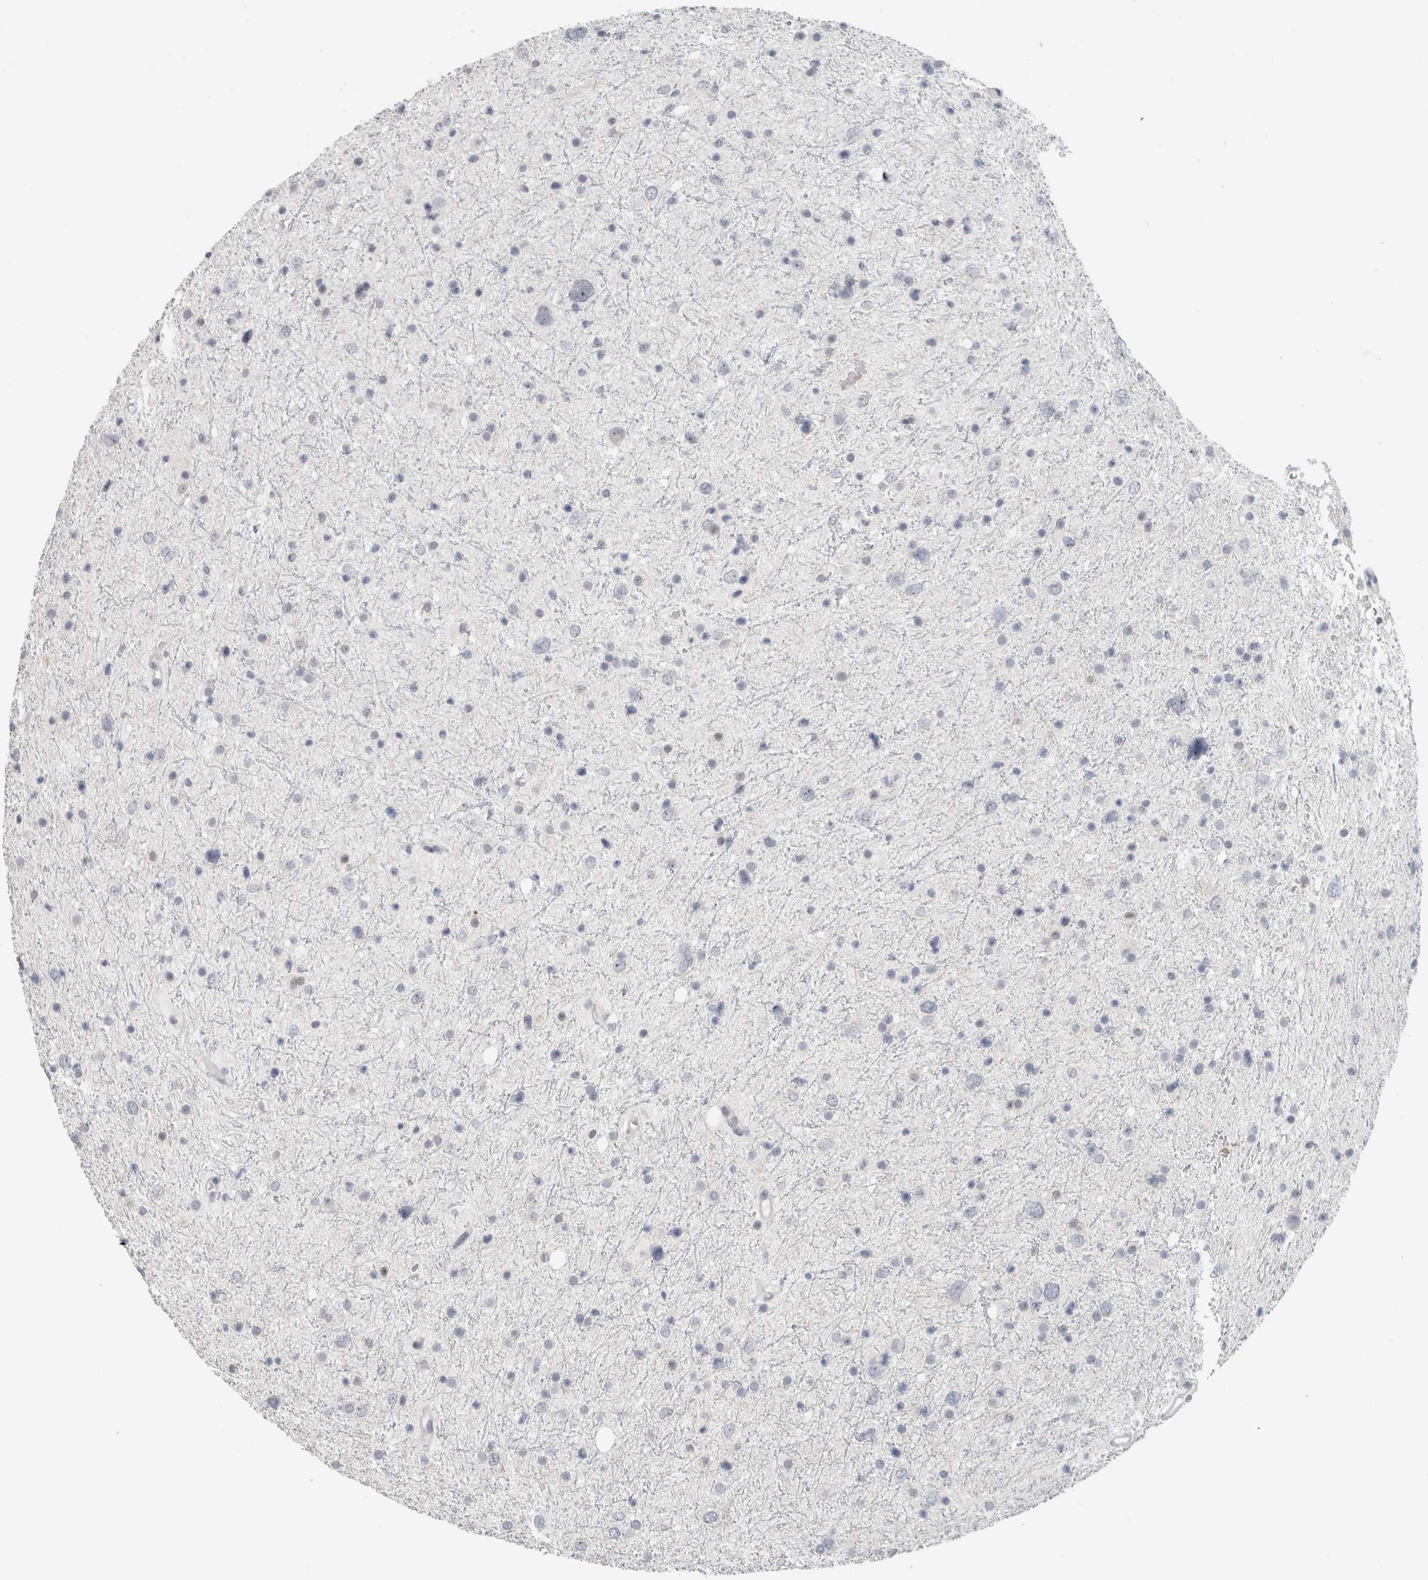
{"staining": {"intensity": "negative", "quantity": "none", "location": "none"}, "tissue": "glioma", "cell_type": "Tumor cells", "image_type": "cancer", "snomed": [{"axis": "morphology", "description": "Glioma, malignant, Low grade"}, {"axis": "topography", "description": "Brain"}], "caption": "Immunohistochemistry of glioma exhibits no staining in tumor cells.", "gene": "FMR1NB", "patient": {"sex": "female", "age": 37}}